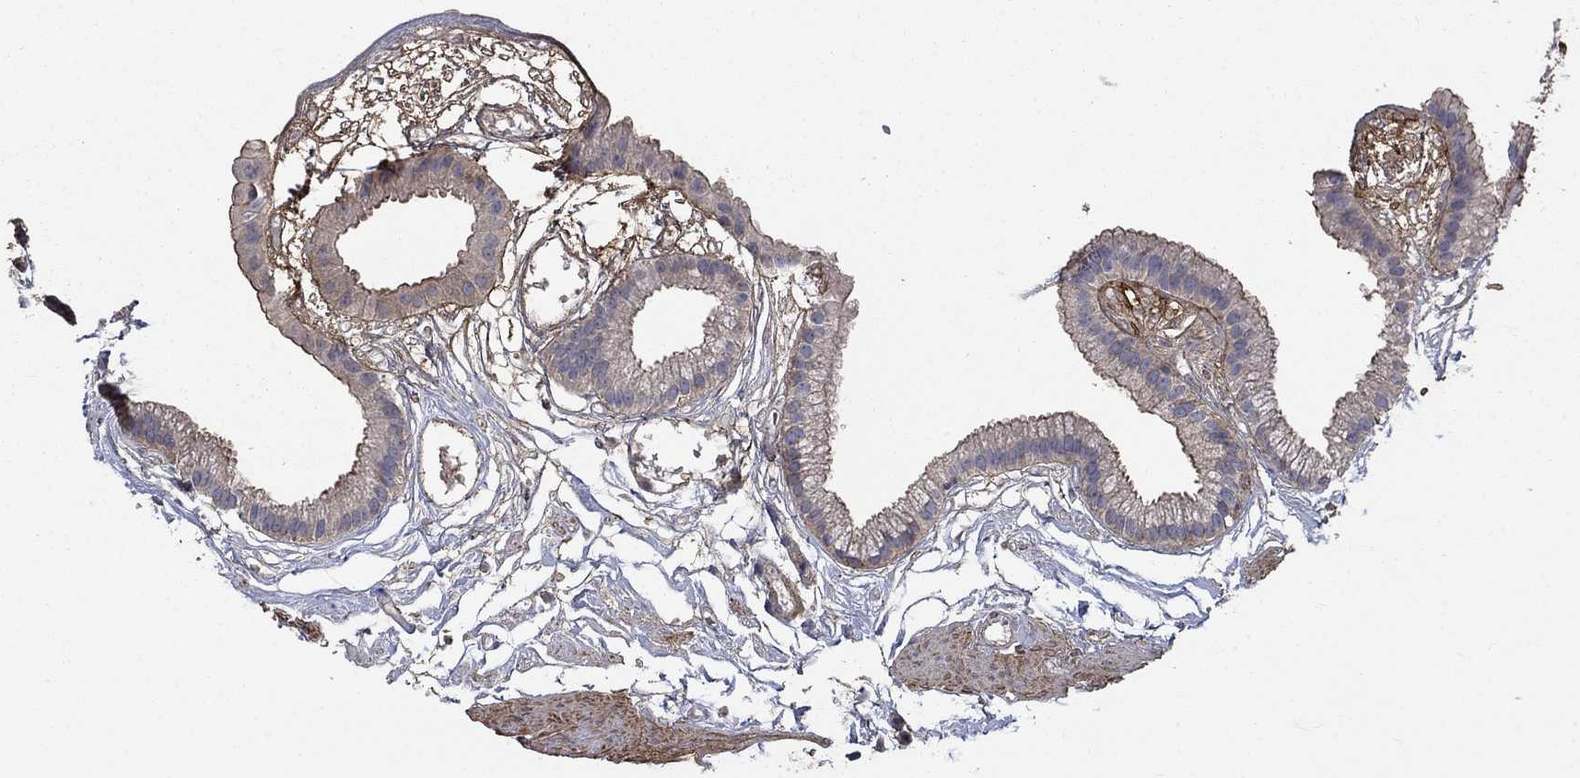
{"staining": {"intensity": "moderate", "quantity": "<25%", "location": "cytoplasmic/membranous"}, "tissue": "gallbladder", "cell_type": "Glandular cells", "image_type": "normal", "snomed": [{"axis": "morphology", "description": "Normal tissue, NOS"}, {"axis": "topography", "description": "Gallbladder"}], "caption": "This micrograph shows normal gallbladder stained with immunohistochemistry to label a protein in brown. The cytoplasmic/membranous of glandular cells show moderate positivity for the protein. Nuclei are counter-stained blue.", "gene": "VCAN", "patient": {"sex": "female", "age": 45}}